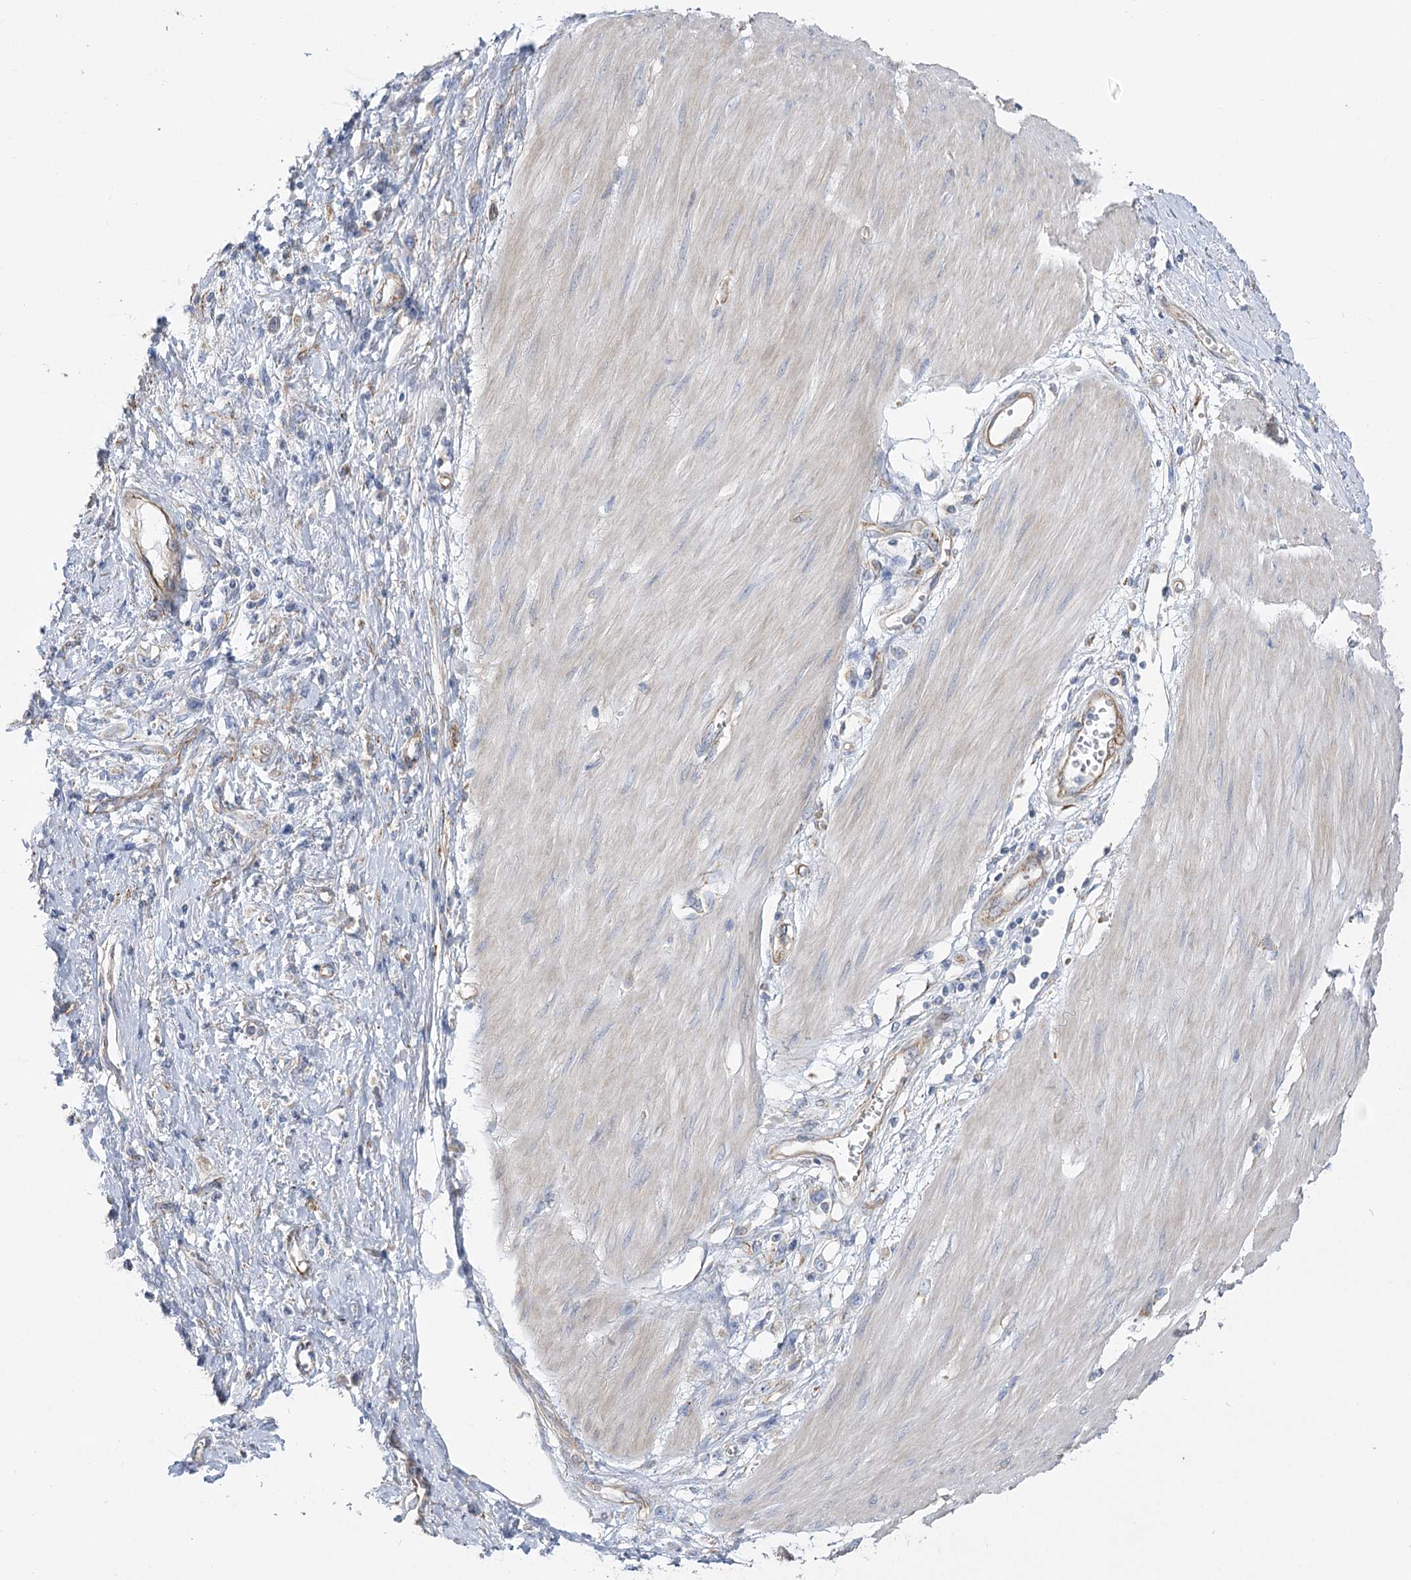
{"staining": {"intensity": "negative", "quantity": "none", "location": "none"}, "tissue": "stomach cancer", "cell_type": "Tumor cells", "image_type": "cancer", "snomed": [{"axis": "morphology", "description": "Adenocarcinoma, NOS"}, {"axis": "topography", "description": "Stomach"}], "caption": "The micrograph reveals no staining of tumor cells in stomach cancer.", "gene": "RMDN2", "patient": {"sex": "female", "age": 76}}